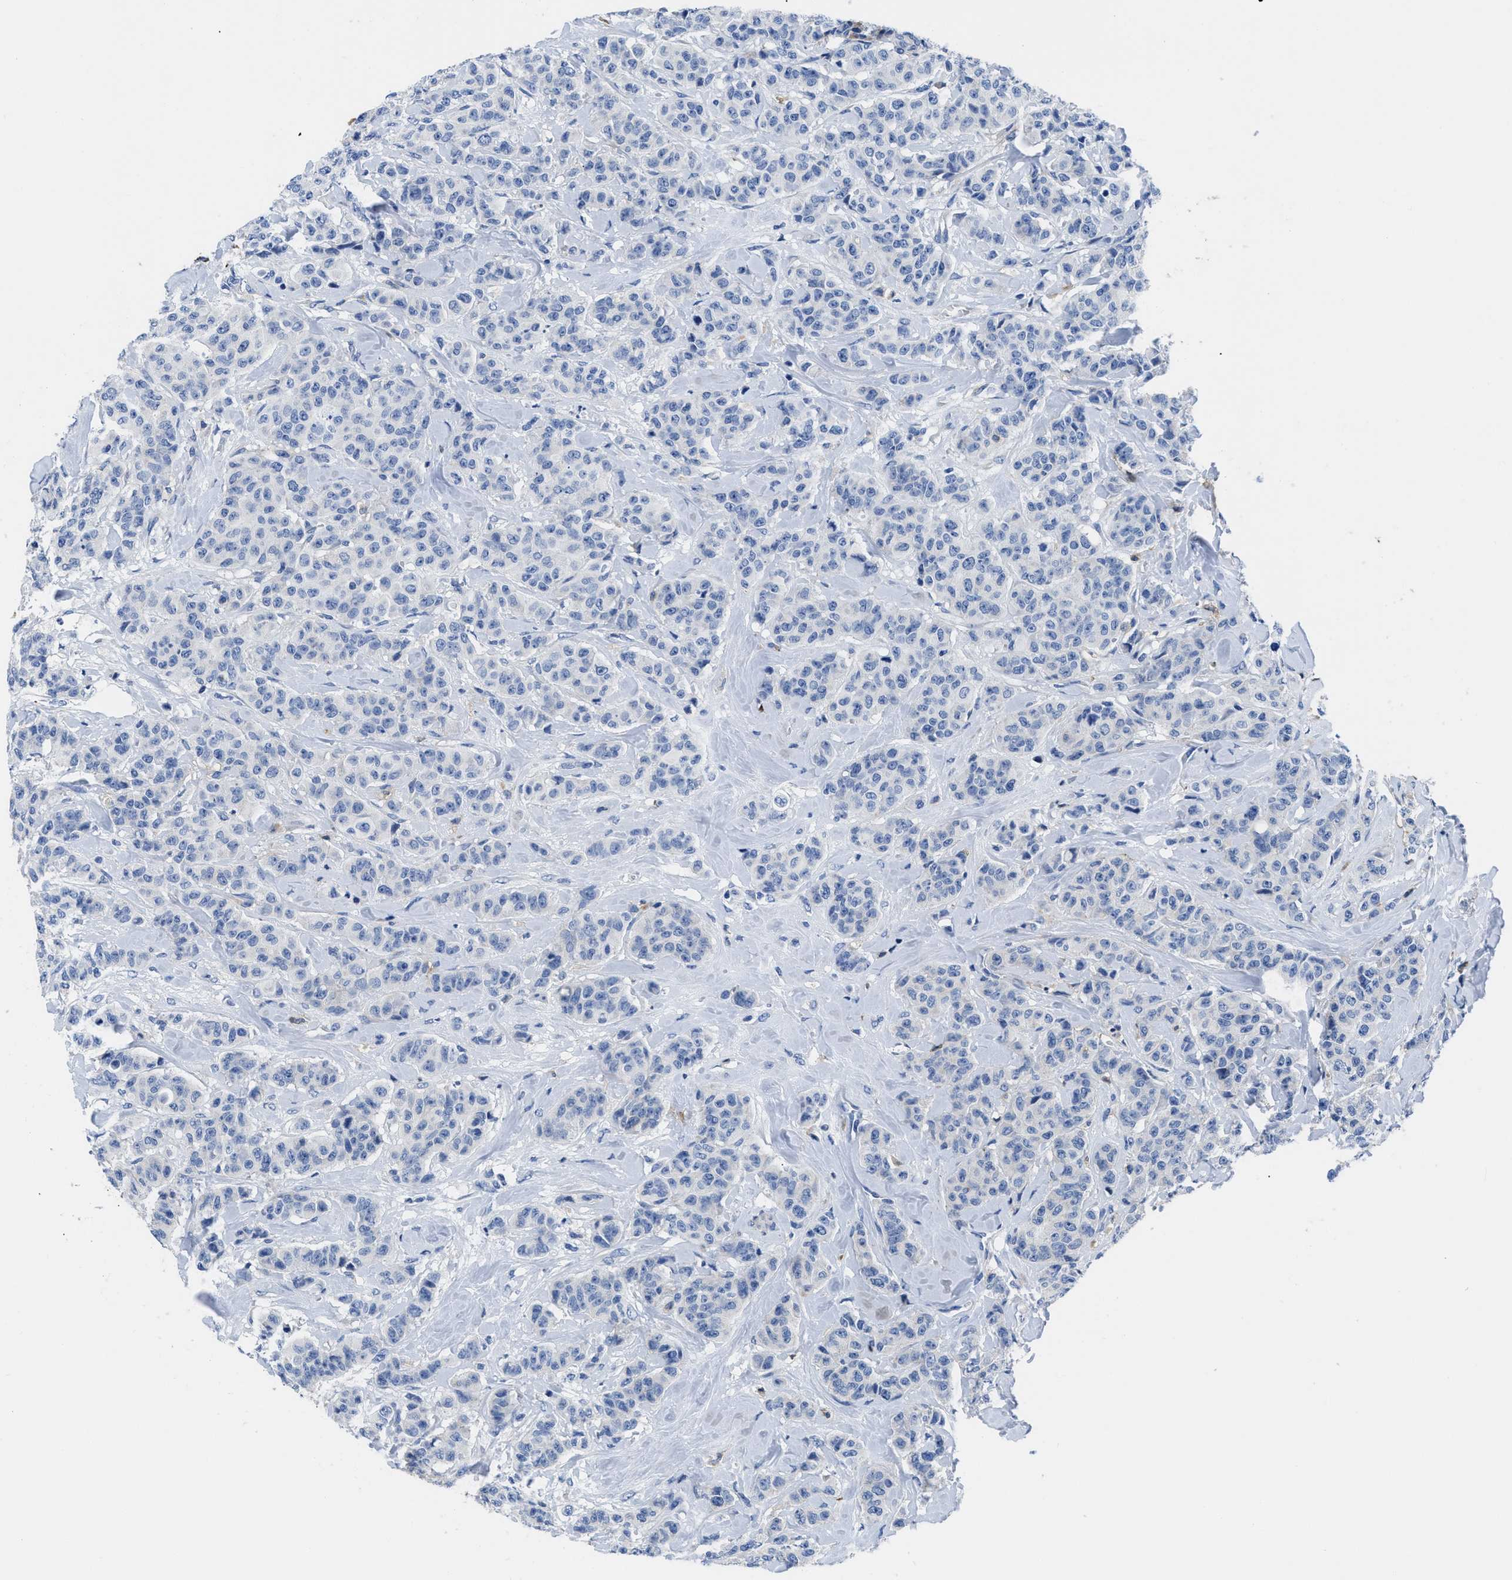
{"staining": {"intensity": "negative", "quantity": "none", "location": "none"}, "tissue": "breast cancer", "cell_type": "Tumor cells", "image_type": "cancer", "snomed": [{"axis": "morphology", "description": "Normal tissue, NOS"}, {"axis": "morphology", "description": "Duct carcinoma"}, {"axis": "topography", "description": "Breast"}], "caption": "Histopathology image shows no significant protein positivity in tumor cells of intraductal carcinoma (breast).", "gene": "HLA-DPA1", "patient": {"sex": "female", "age": 40}}